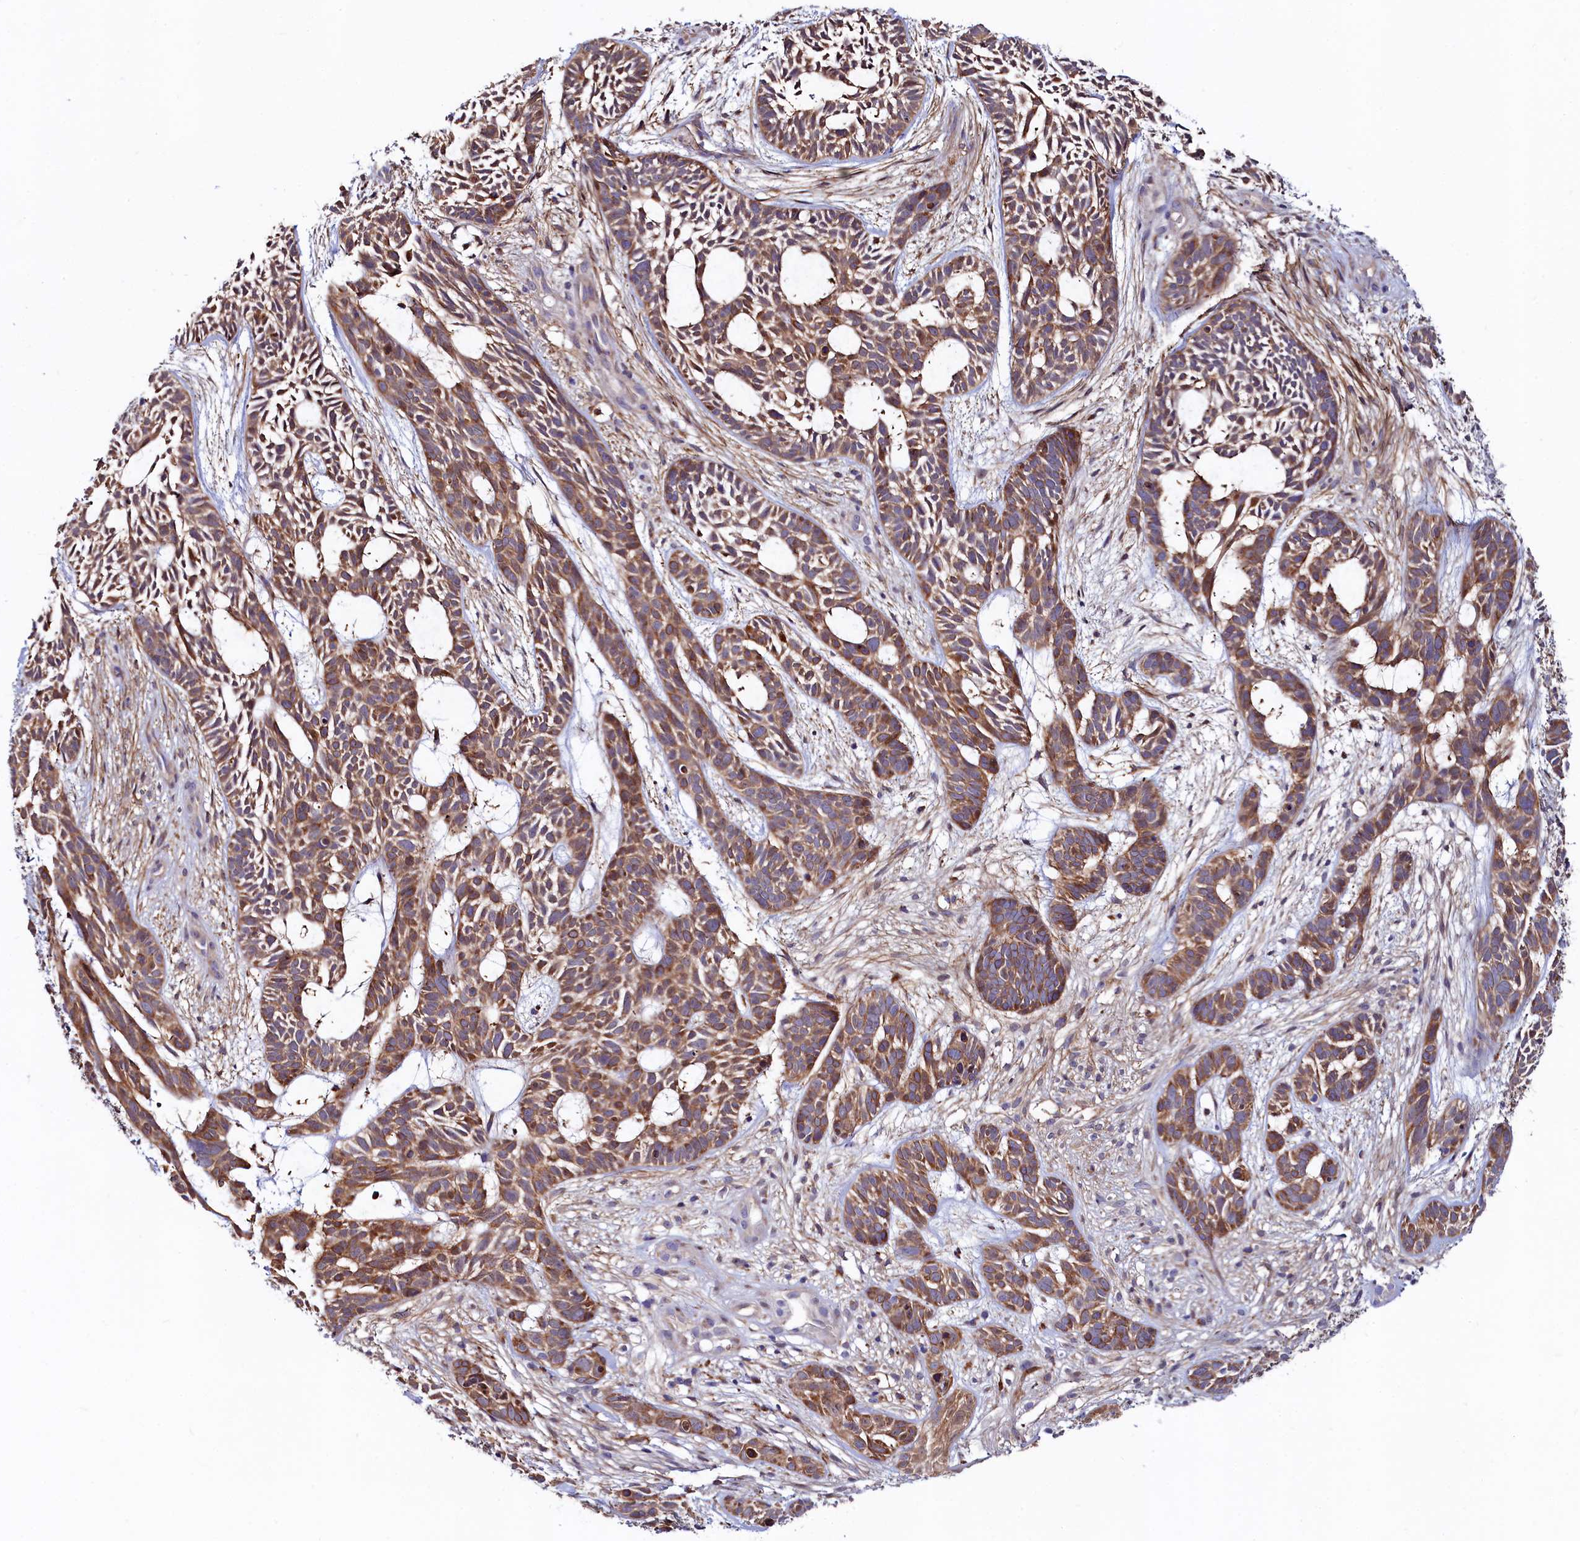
{"staining": {"intensity": "moderate", "quantity": ">75%", "location": "cytoplasmic/membranous"}, "tissue": "skin cancer", "cell_type": "Tumor cells", "image_type": "cancer", "snomed": [{"axis": "morphology", "description": "Basal cell carcinoma"}, {"axis": "topography", "description": "Skin"}], "caption": "High-magnification brightfield microscopy of skin cancer (basal cell carcinoma) stained with DAB (brown) and counterstained with hematoxylin (blue). tumor cells exhibit moderate cytoplasmic/membranous positivity is present in about>75% of cells. (IHC, brightfield microscopy, high magnification).", "gene": "ASTE1", "patient": {"sex": "male", "age": 89}}